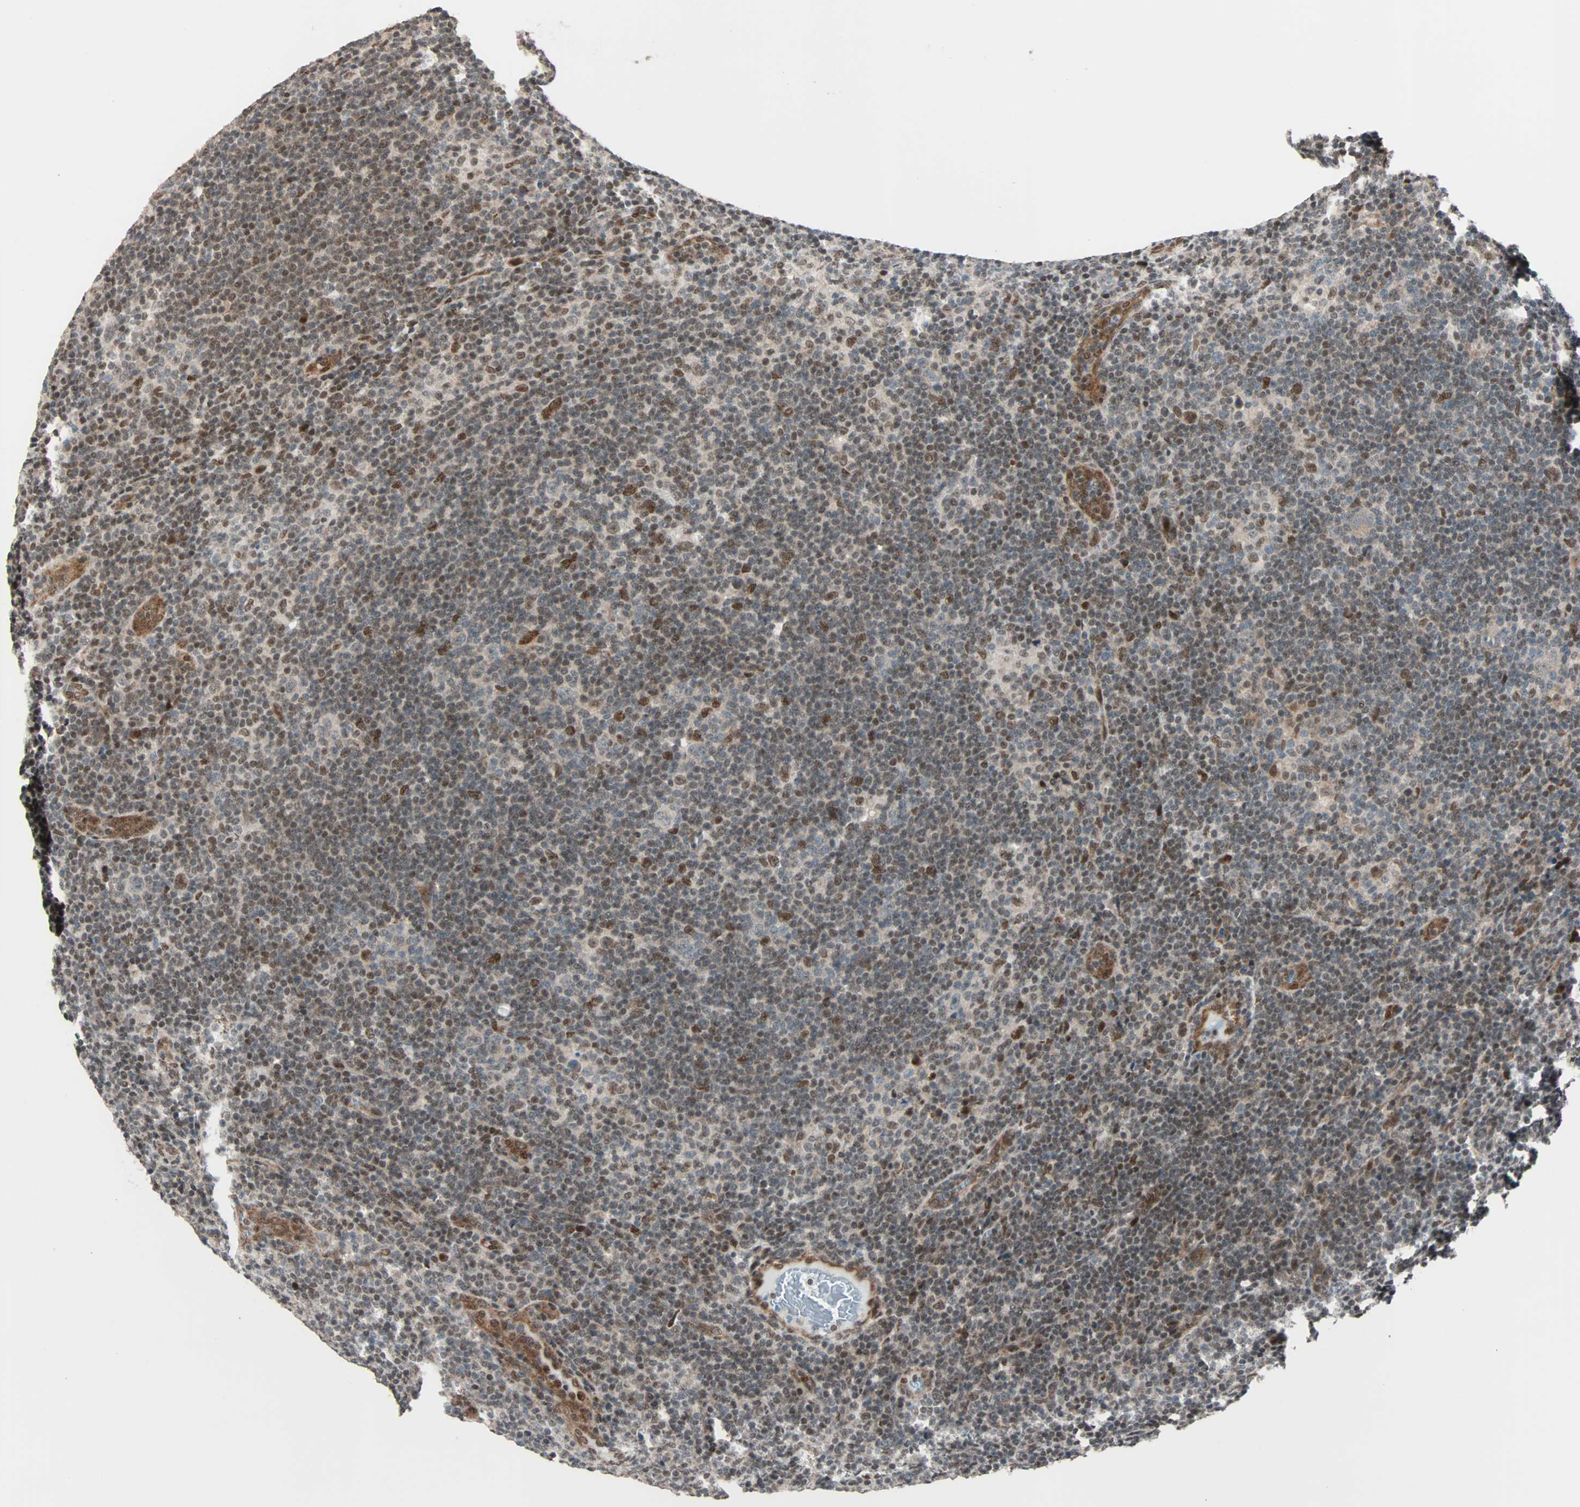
{"staining": {"intensity": "negative", "quantity": "none", "location": "none"}, "tissue": "lymphoma", "cell_type": "Tumor cells", "image_type": "cancer", "snomed": [{"axis": "morphology", "description": "Hodgkin's disease, NOS"}, {"axis": "topography", "description": "Lymph node"}], "caption": "Tumor cells show no significant positivity in lymphoma. (DAB immunohistochemistry (IHC) visualized using brightfield microscopy, high magnification).", "gene": "CBX4", "patient": {"sex": "female", "age": 57}}